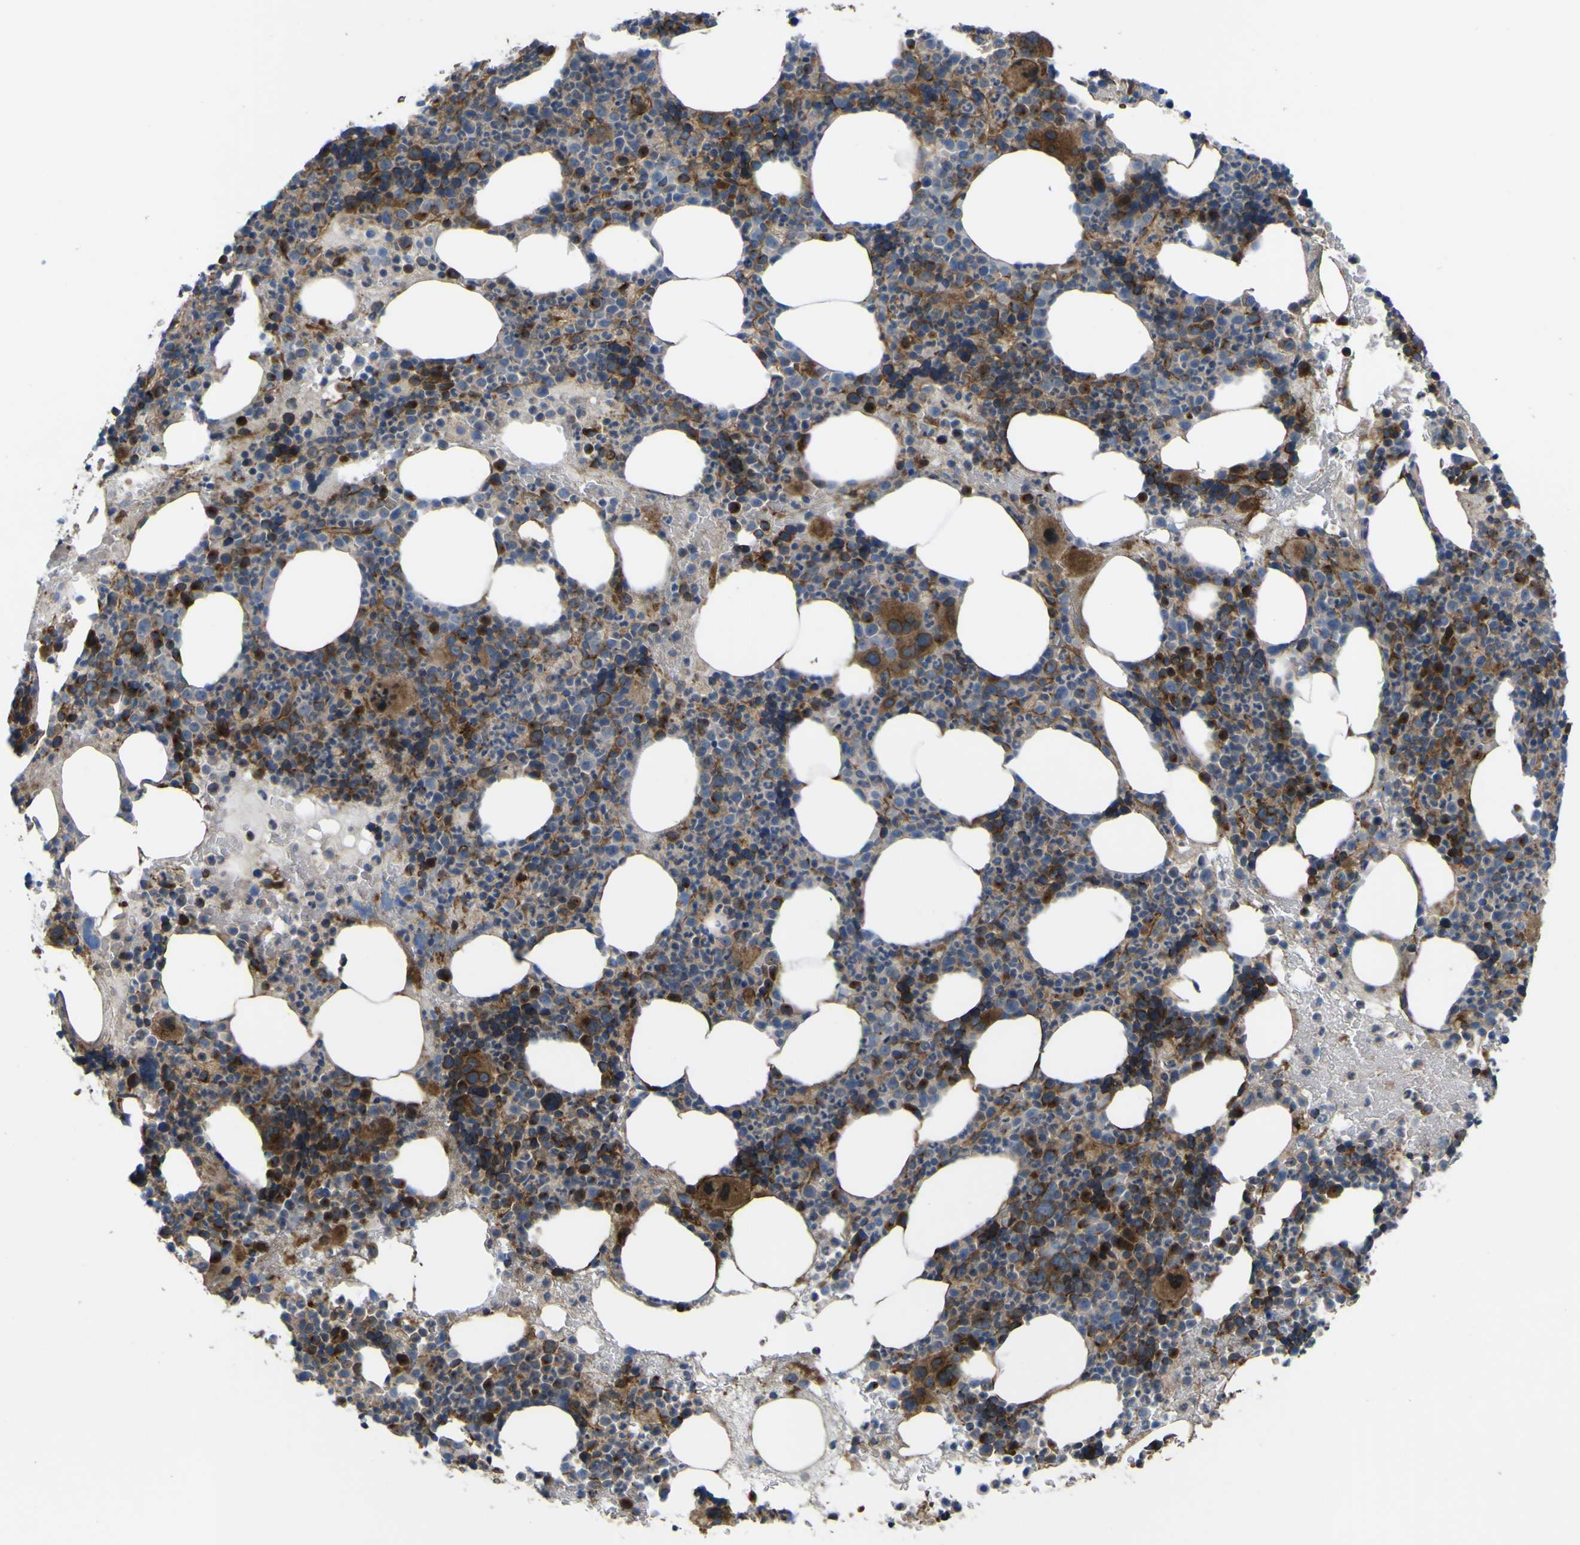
{"staining": {"intensity": "strong", "quantity": "25%-75%", "location": "cytoplasmic/membranous"}, "tissue": "bone marrow", "cell_type": "Hematopoietic cells", "image_type": "normal", "snomed": [{"axis": "morphology", "description": "Normal tissue, NOS"}, {"axis": "morphology", "description": "Inflammation, NOS"}, {"axis": "topography", "description": "Bone marrow"}], "caption": "Hematopoietic cells exhibit high levels of strong cytoplasmic/membranous expression in approximately 25%-75% of cells in benign human bone marrow.", "gene": "FBXO30", "patient": {"sex": "male", "age": 73}}